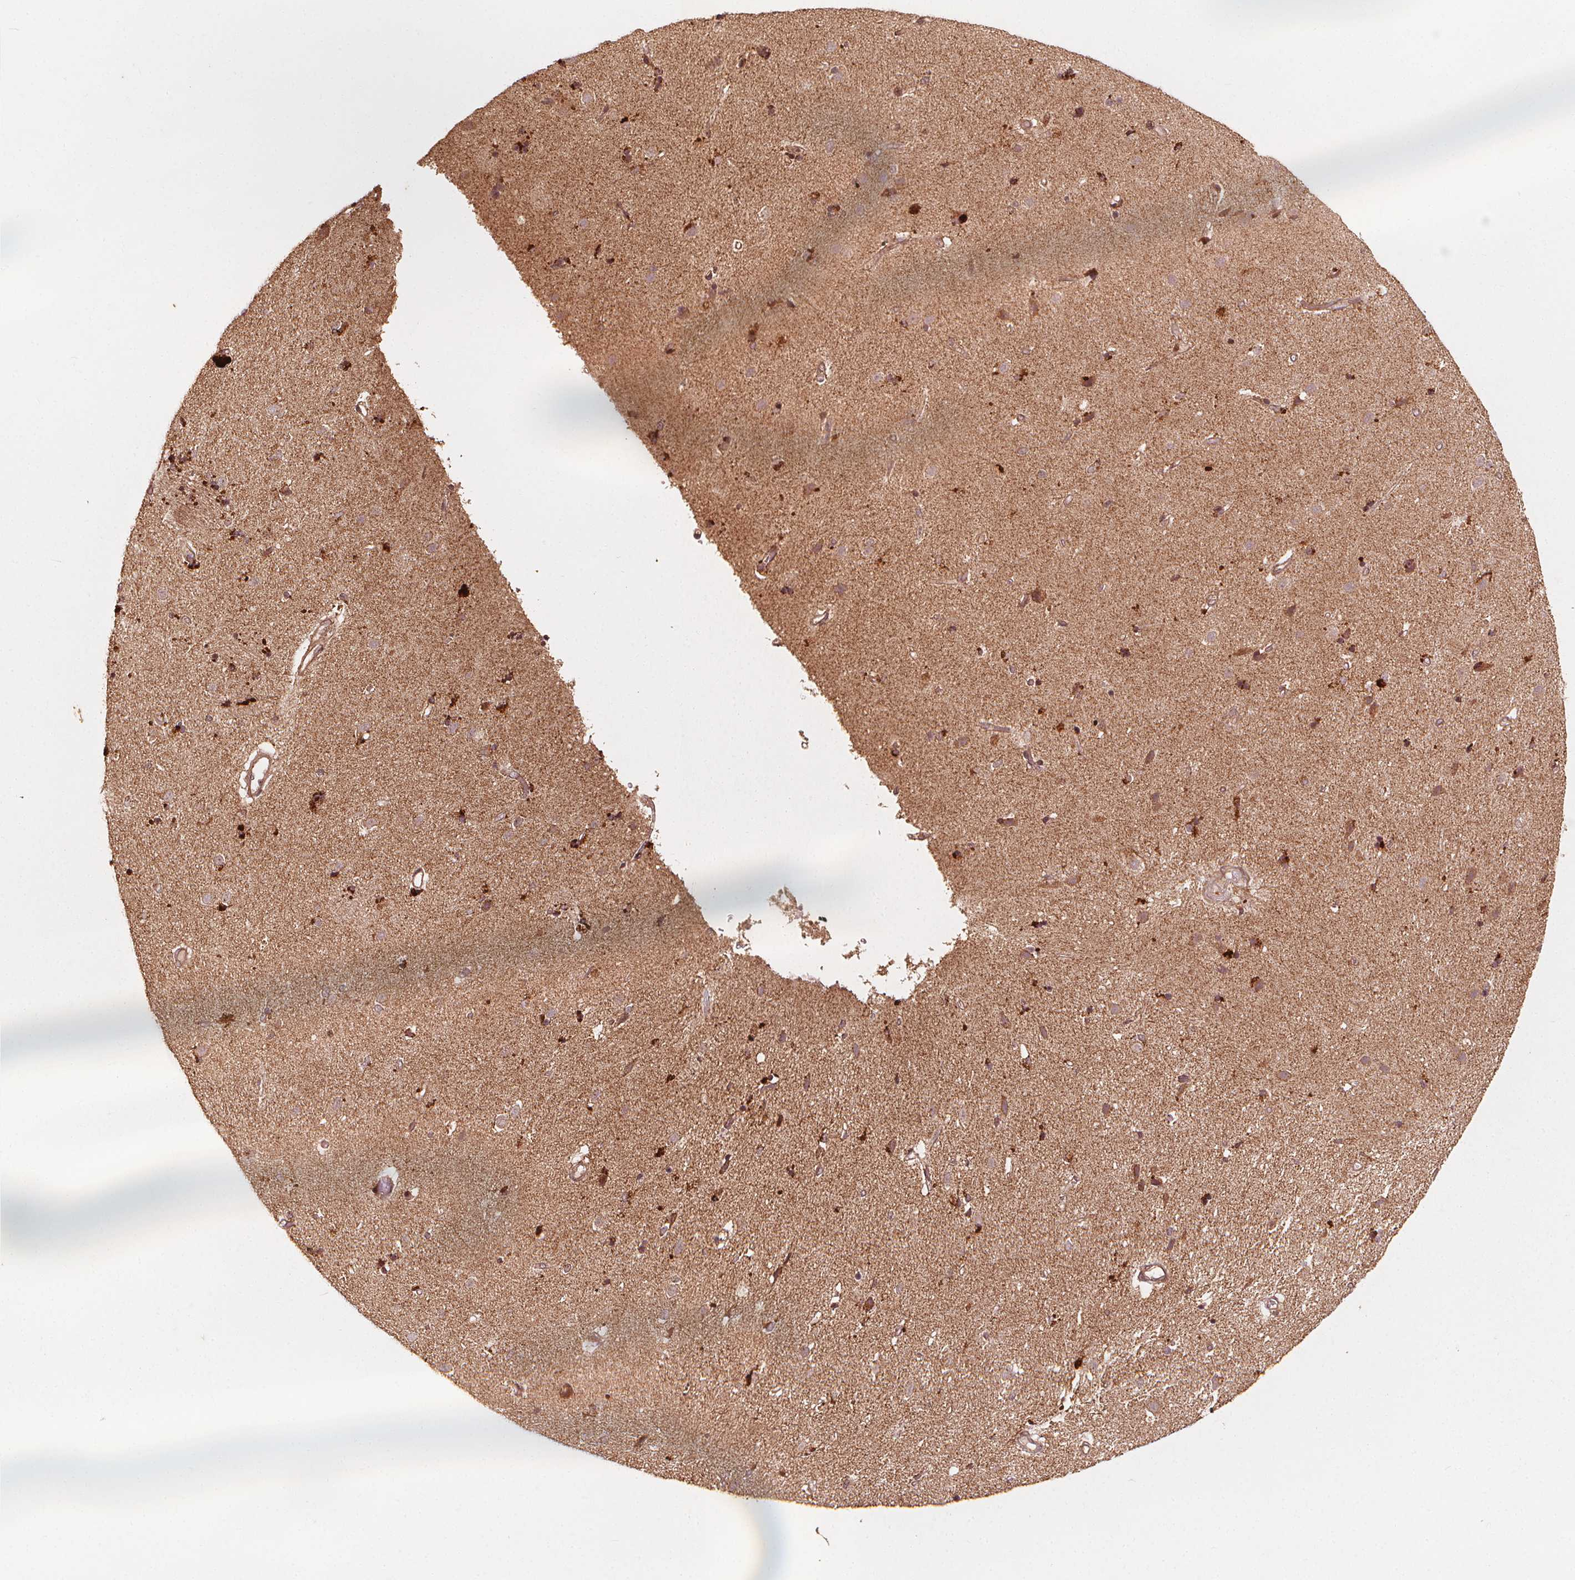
{"staining": {"intensity": "moderate", "quantity": "25%-75%", "location": "cytoplasmic/membranous,nuclear"}, "tissue": "caudate", "cell_type": "Glial cells", "image_type": "normal", "snomed": [{"axis": "morphology", "description": "Normal tissue, NOS"}, {"axis": "topography", "description": "Lateral ventricle wall"}], "caption": "A micrograph of caudate stained for a protein reveals moderate cytoplasmic/membranous,nuclear brown staining in glial cells.", "gene": "NPC1", "patient": {"sex": "female", "age": 71}}